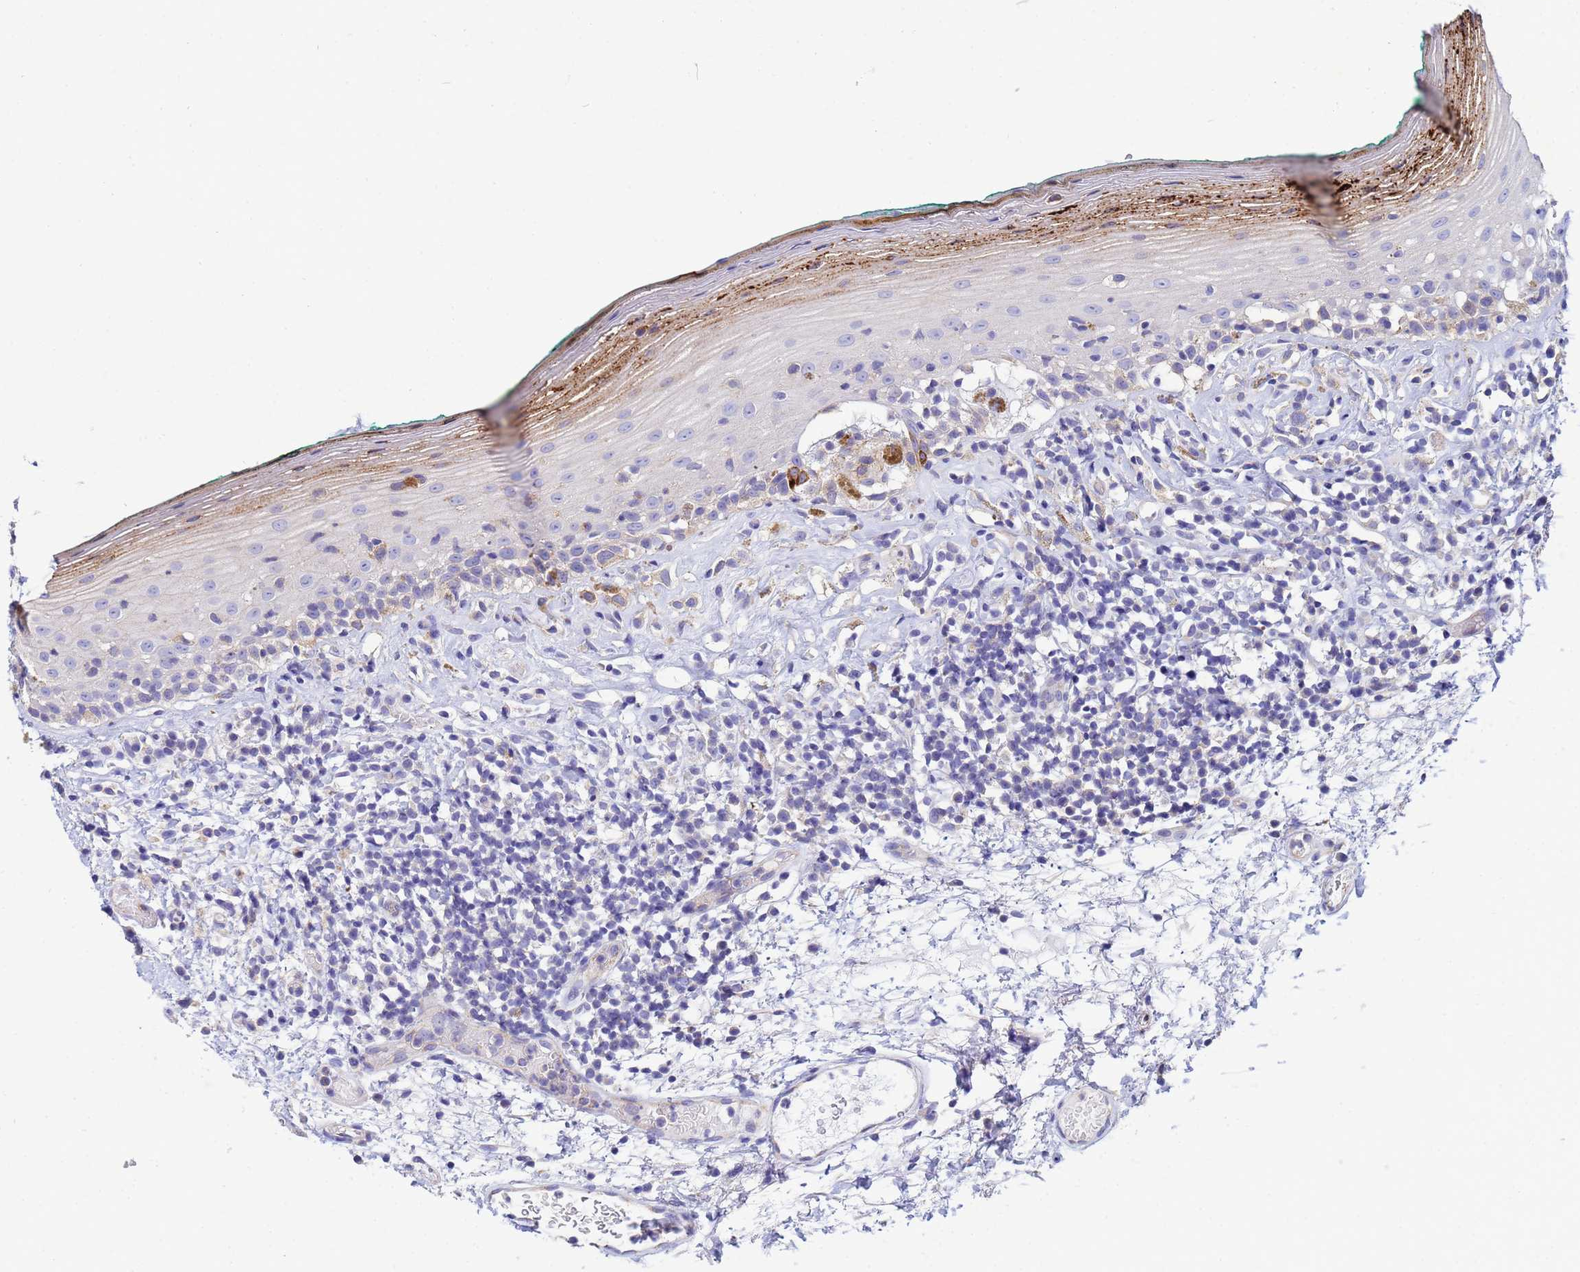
{"staining": {"intensity": "moderate", "quantity": "<25%", "location": "cytoplasmic/membranous"}, "tissue": "oral mucosa", "cell_type": "Squamous epithelial cells", "image_type": "normal", "snomed": [{"axis": "morphology", "description": "Normal tissue, NOS"}, {"axis": "topography", "description": "Oral tissue"}], "caption": "The histopathology image reveals immunohistochemical staining of normal oral mucosa. There is moderate cytoplasmic/membranous expression is identified in about <25% of squamous epithelial cells.", "gene": "CDC34", "patient": {"sex": "female", "age": 83}}